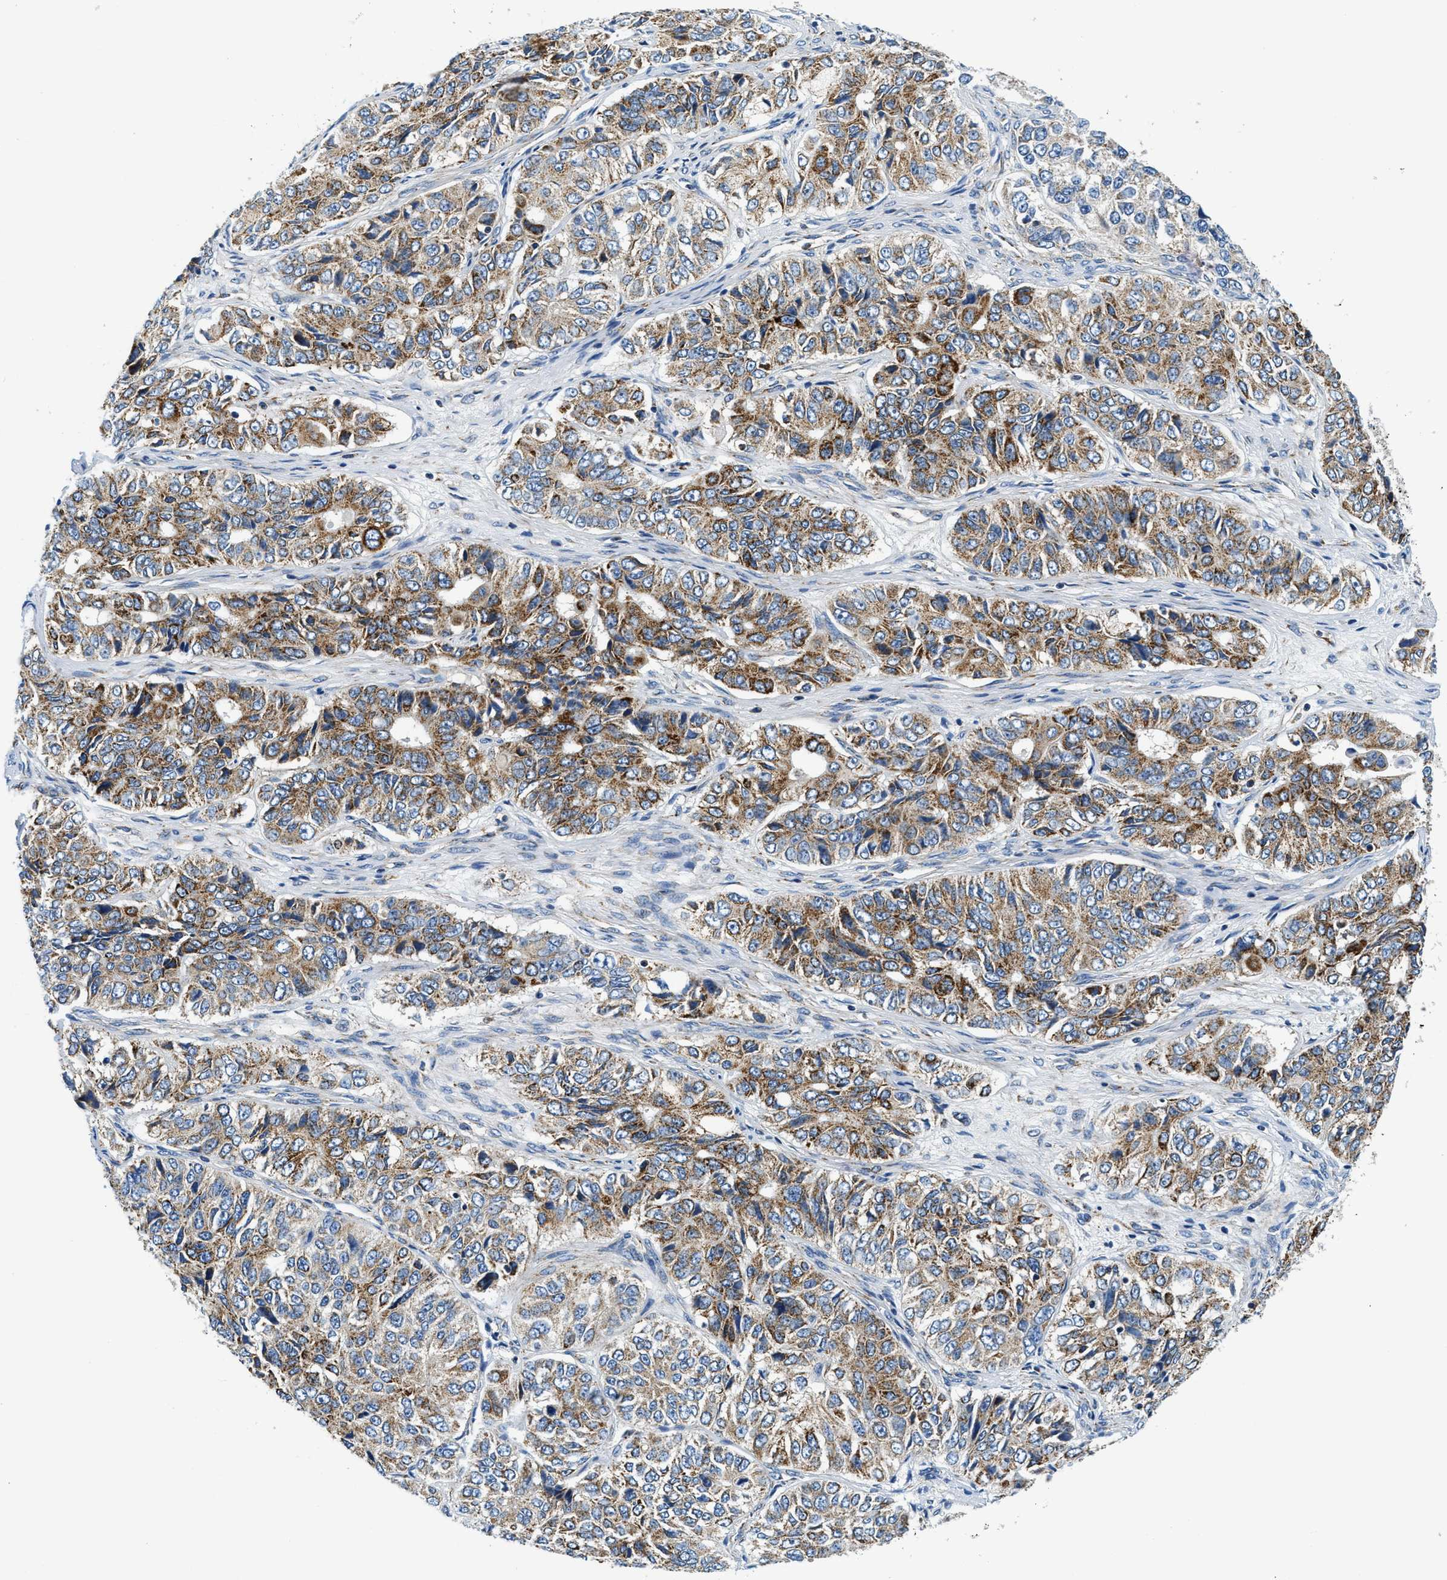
{"staining": {"intensity": "moderate", "quantity": ">75%", "location": "cytoplasmic/membranous"}, "tissue": "ovarian cancer", "cell_type": "Tumor cells", "image_type": "cancer", "snomed": [{"axis": "morphology", "description": "Carcinoma, endometroid"}, {"axis": "topography", "description": "Ovary"}], "caption": "Ovarian cancer (endometroid carcinoma) stained with a brown dye shows moderate cytoplasmic/membranous positive staining in about >75% of tumor cells.", "gene": "SAMD4B", "patient": {"sex": "female", "age": 51}}